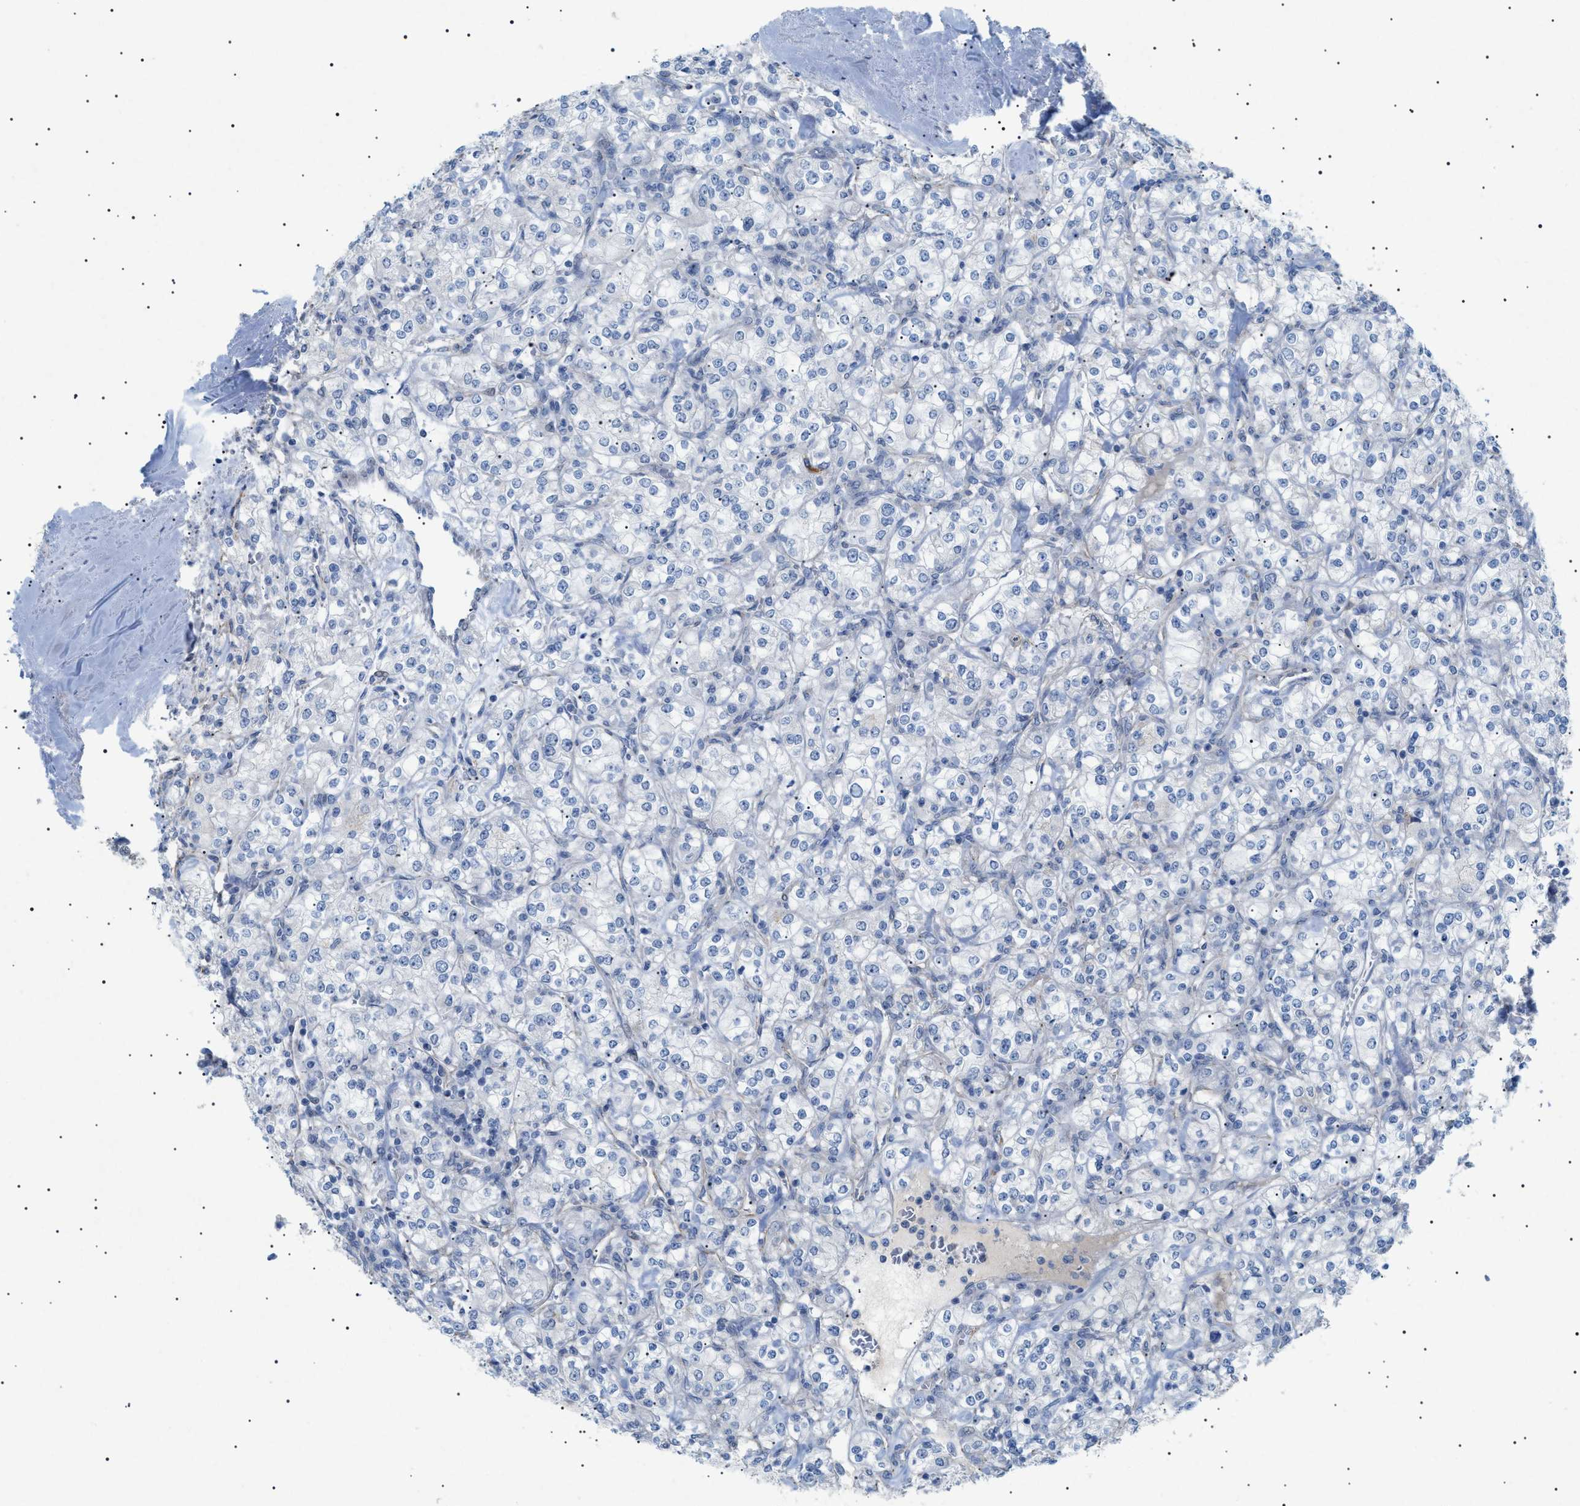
{"staining": {"intensity": "negative", "quantity": "none", "location": "none"}, "tissue": "renal cancer", "cell_type": "Tumor cells", "image_type": "cancer", "snomed": [{"axis": "morphology", "description": "Adenocarcinoma, NOS"}, {"axis": "topography", "description": "Kidney"}], "caption": "DAB (3,3'-diaminobenzidine) immunohistochemical staining of human renal adenocarcinoma displays no significant positivity in tumor cells.", "gene": "ADAMTS1", "patient": {"sex": "male", "age": 77}}